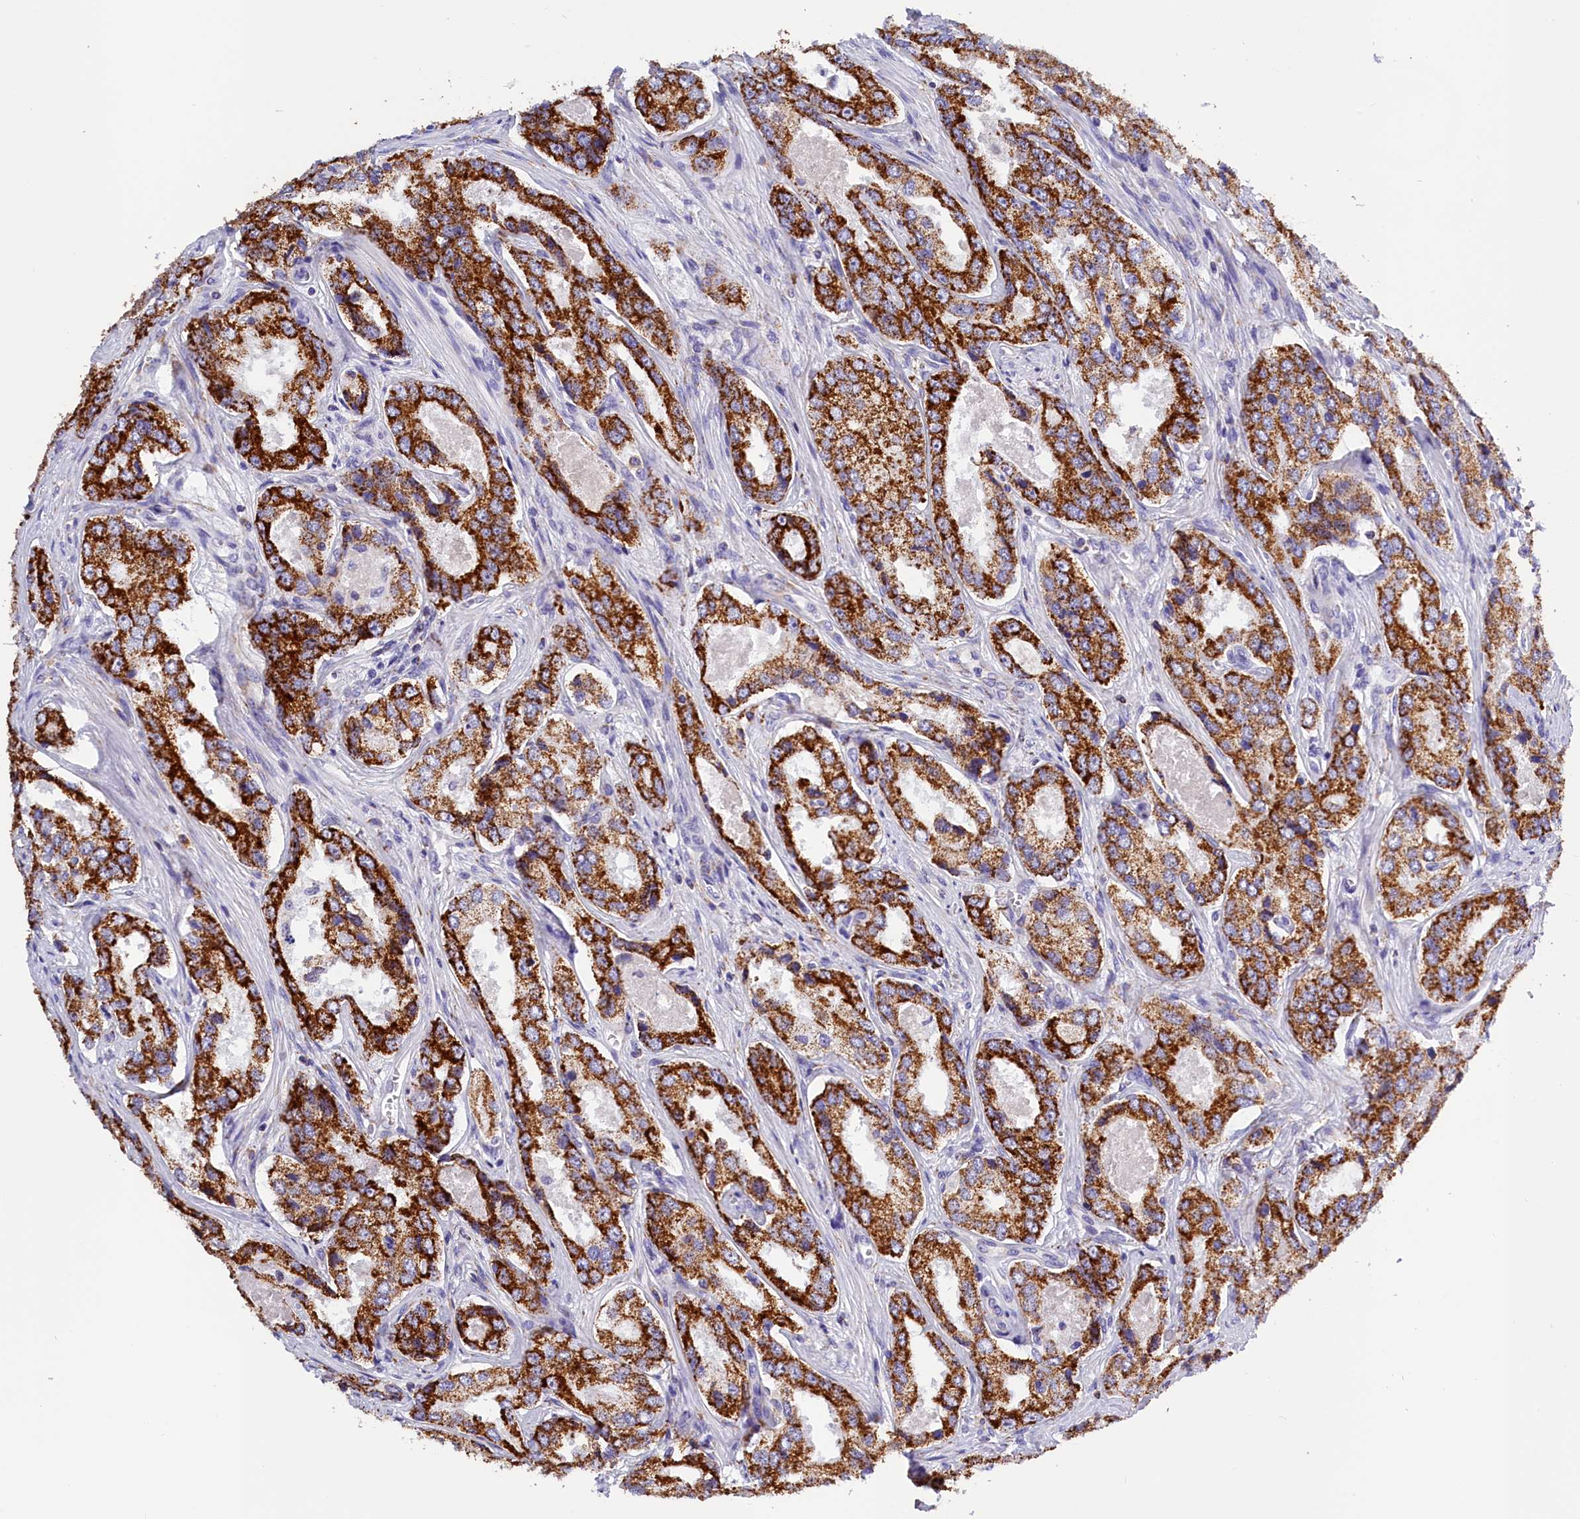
{"staining": {"intensity": "strong", "quantity": ">75%", "location": "cytoplasmic/membranous"}, "tissue": "prostate cancer", "cell_type": "Tumor cells", "image_type": "cancer", "snomed": [{"axis": "morphology", "description": "Adenocarcinoma, Low grade"}, {"axis": "topography", "description": "Prostate"}], "caption": "Immunohistochemistry (IHC) image of prostate cancer stained for a protein (brown), which demonstrates high levels of strong cytoplasmic/membranous expression in about >75% of tumor cells.", "gene": "ABAT", "patient": {"sex": "male", "age": 68}}